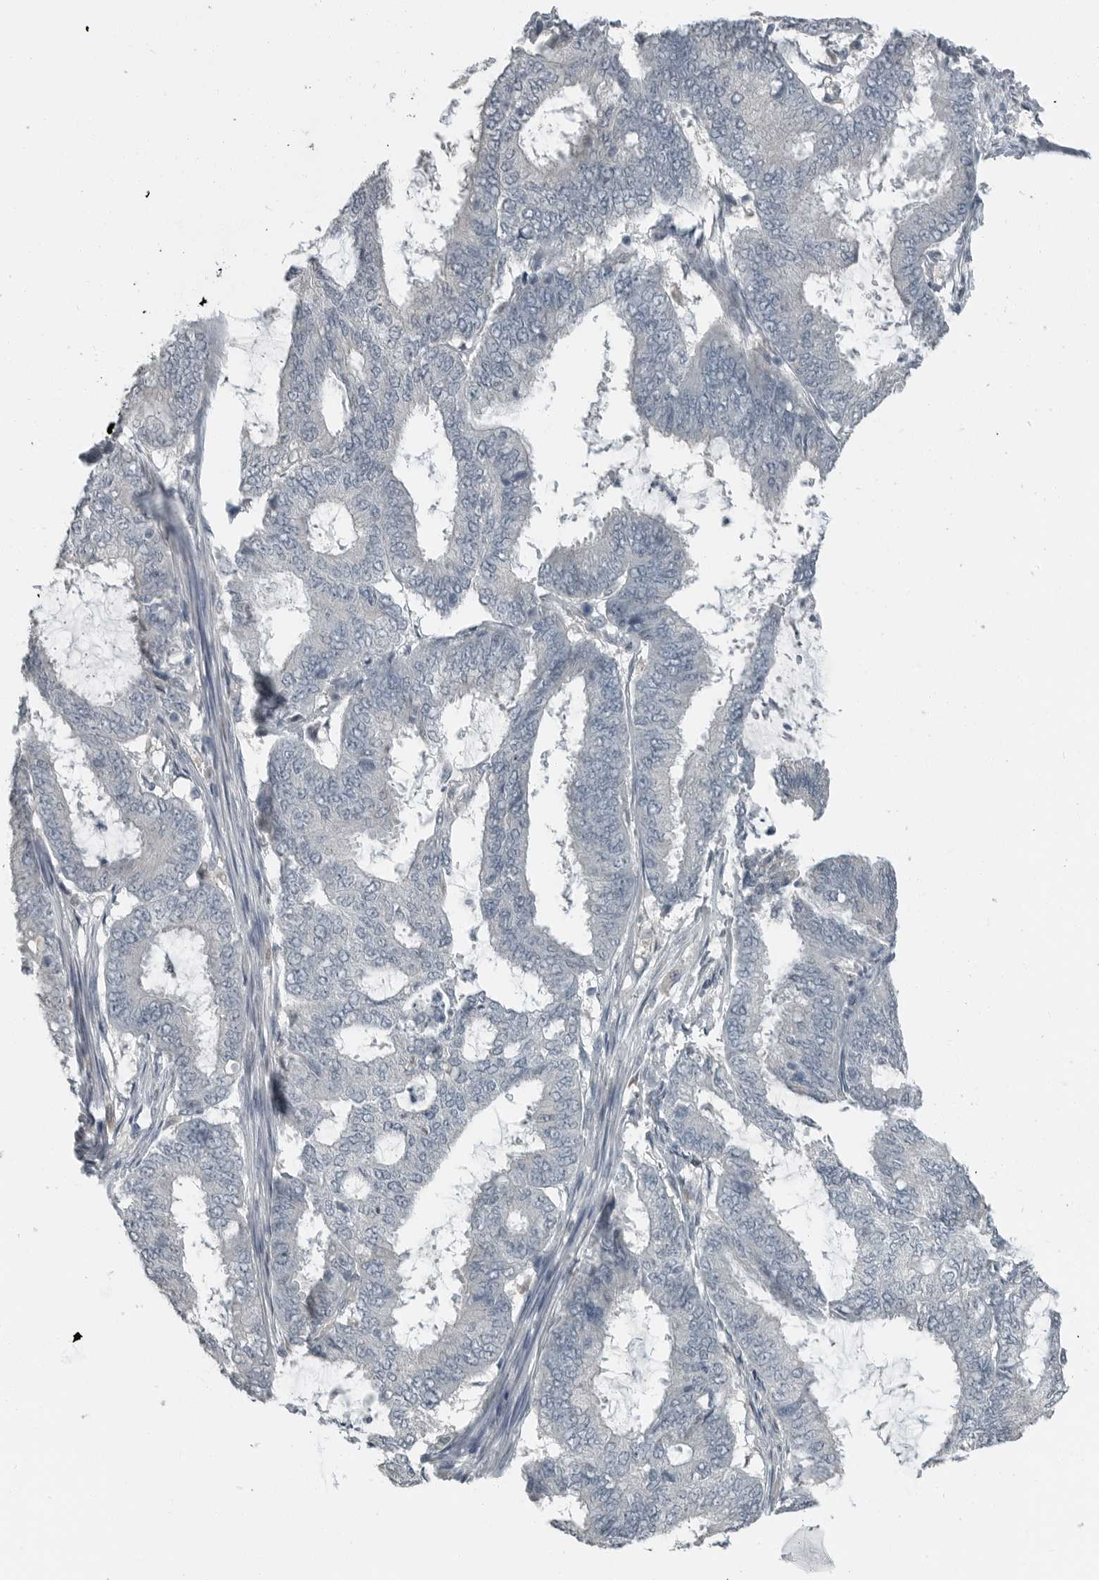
{"staining": {"intensity": "negative", "quantity": "none", "location": "none"}, "tissue": "endometrial cancer", "cell_type": "Tumor cells", "image_type": "cancer", "snomed": [{"axis": "morphology", "description": "Adenocarcinoma, NOS"}, {"axis": "topography", "description": "Endometrium"}], "caption": "The histopathology image shows no staining of tumor cells in adenocarcinoma (endometrial).", "gene": "KYAT1", "patient": {"sex": "female", "age": 49}}